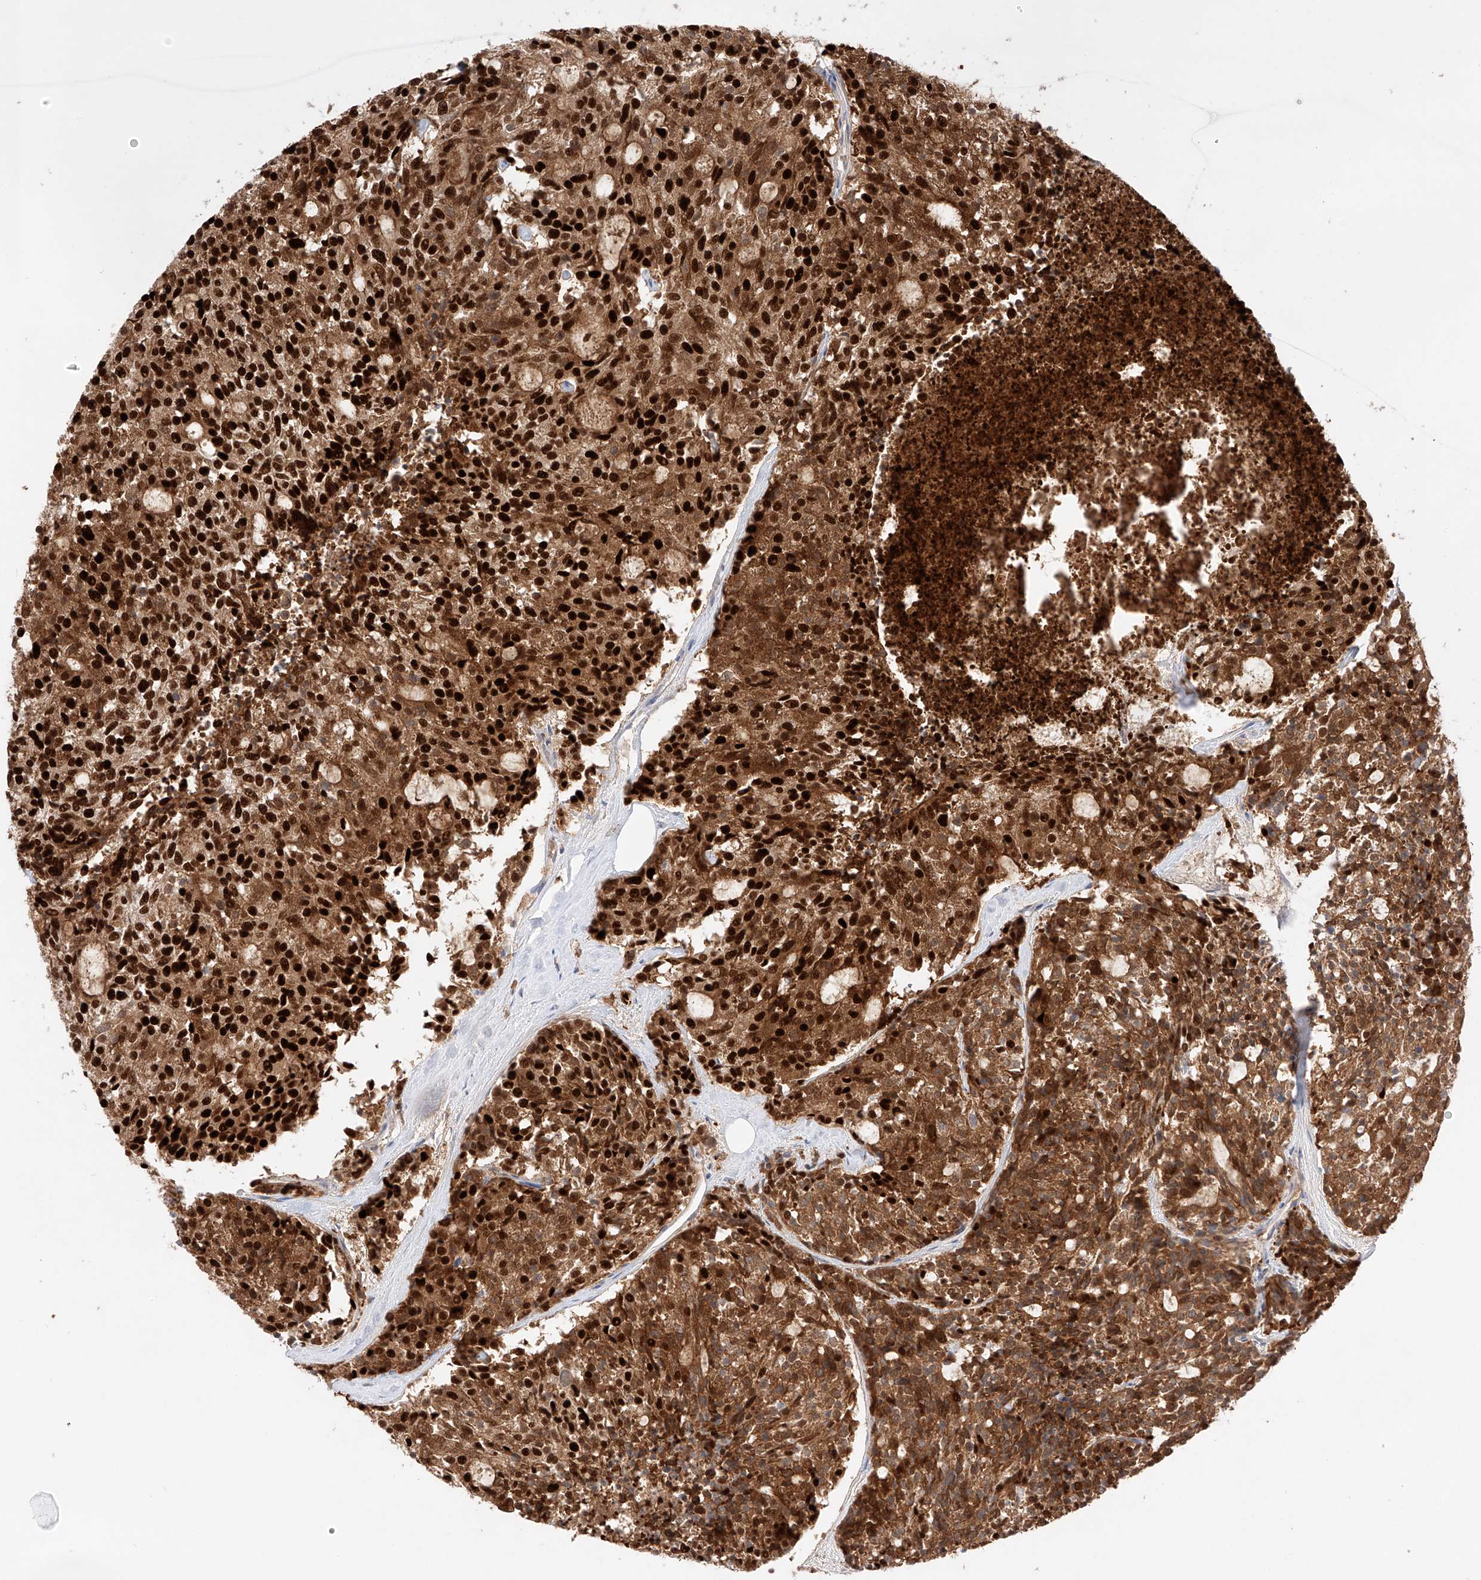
{"staining": {"intensity": "strong", "quantity": ">75%", "location": "cytoplasmic/membranous,nuclear"}, "tissue": "carcinoid", "cell_type": "Tumor cells", "image_type": "cancer", "snomed": [{"axis": "morphology", "description": "Carcinoid, malignant, NOS"}, {"axis": "topography", "description": "Pancreas"}], "caption": "Immunohistochemical staining of human carcinoid reveals strong cytoplasmic/membranous and nuclear protein positivity in about >75% of tumor cells.", "gene": "APIP", "patient": {"sex": "female", "age": 54}}